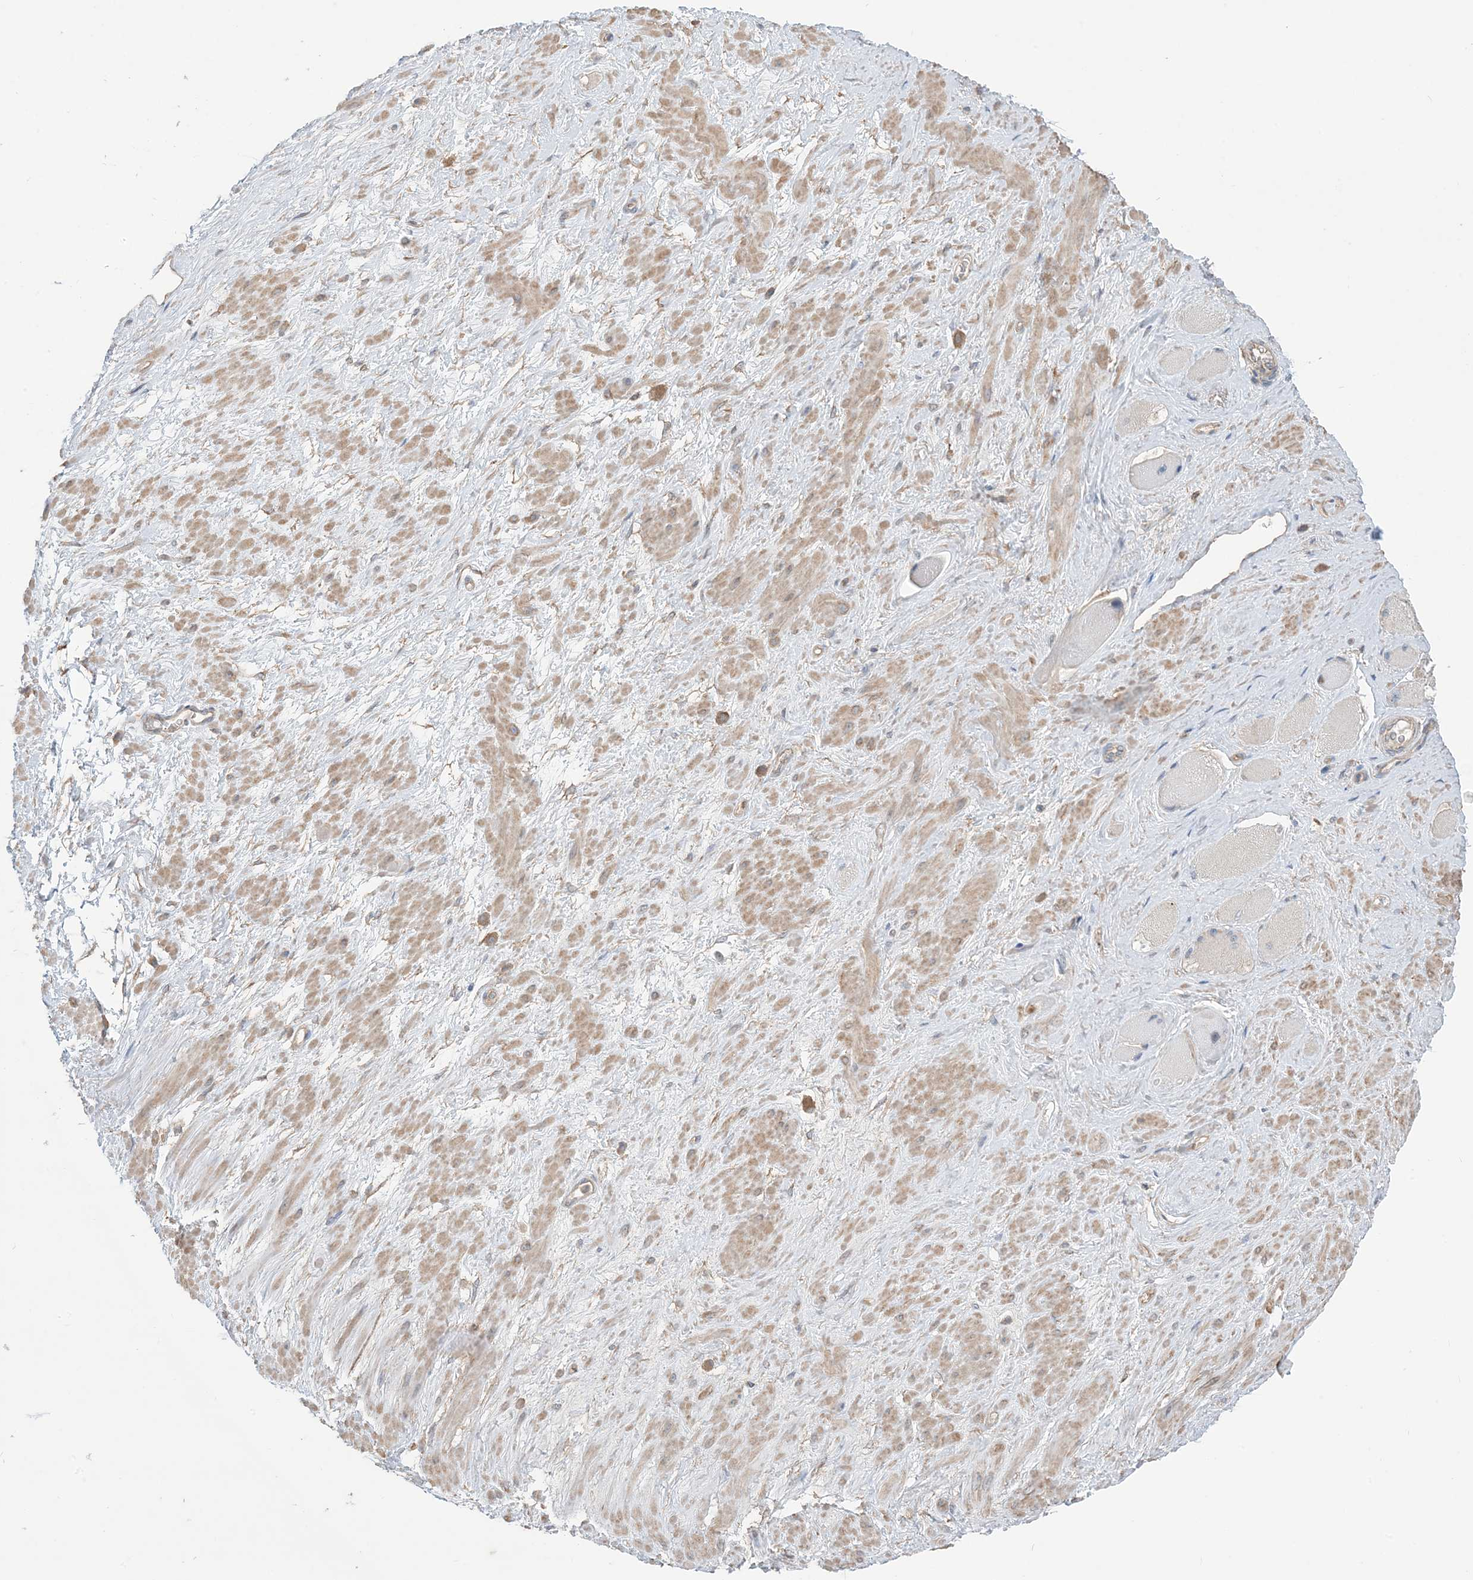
{"staining": {"intensity": "negative", "quantity": "none", "location": "none"}, "tissue": "adipose tissue", "cell_type": "Adipocytes", "image_type": "normal", "snomed": [{"axis": "morphology", "description": "Normal tissue, NOS"}, {"axis": "morphology", "description": "Adenocarcinoma, Low grade"}, {"axis": "topography", "description": "Prostate"}, {"axis": "topography", "description": "Peripheral nerve tissue"}], "caption": "Adipose tissue was stained to show a protein in brown. There is no significant positivity in adipocytes. Brightfield microscopy of IHC stained with DAB (3,3'-diaminobenzidine) (brown) and hematoxylin (blue), captured at high magnification.", "gene": "CCNY", "patient": {"sex": "male", "age": 63}}